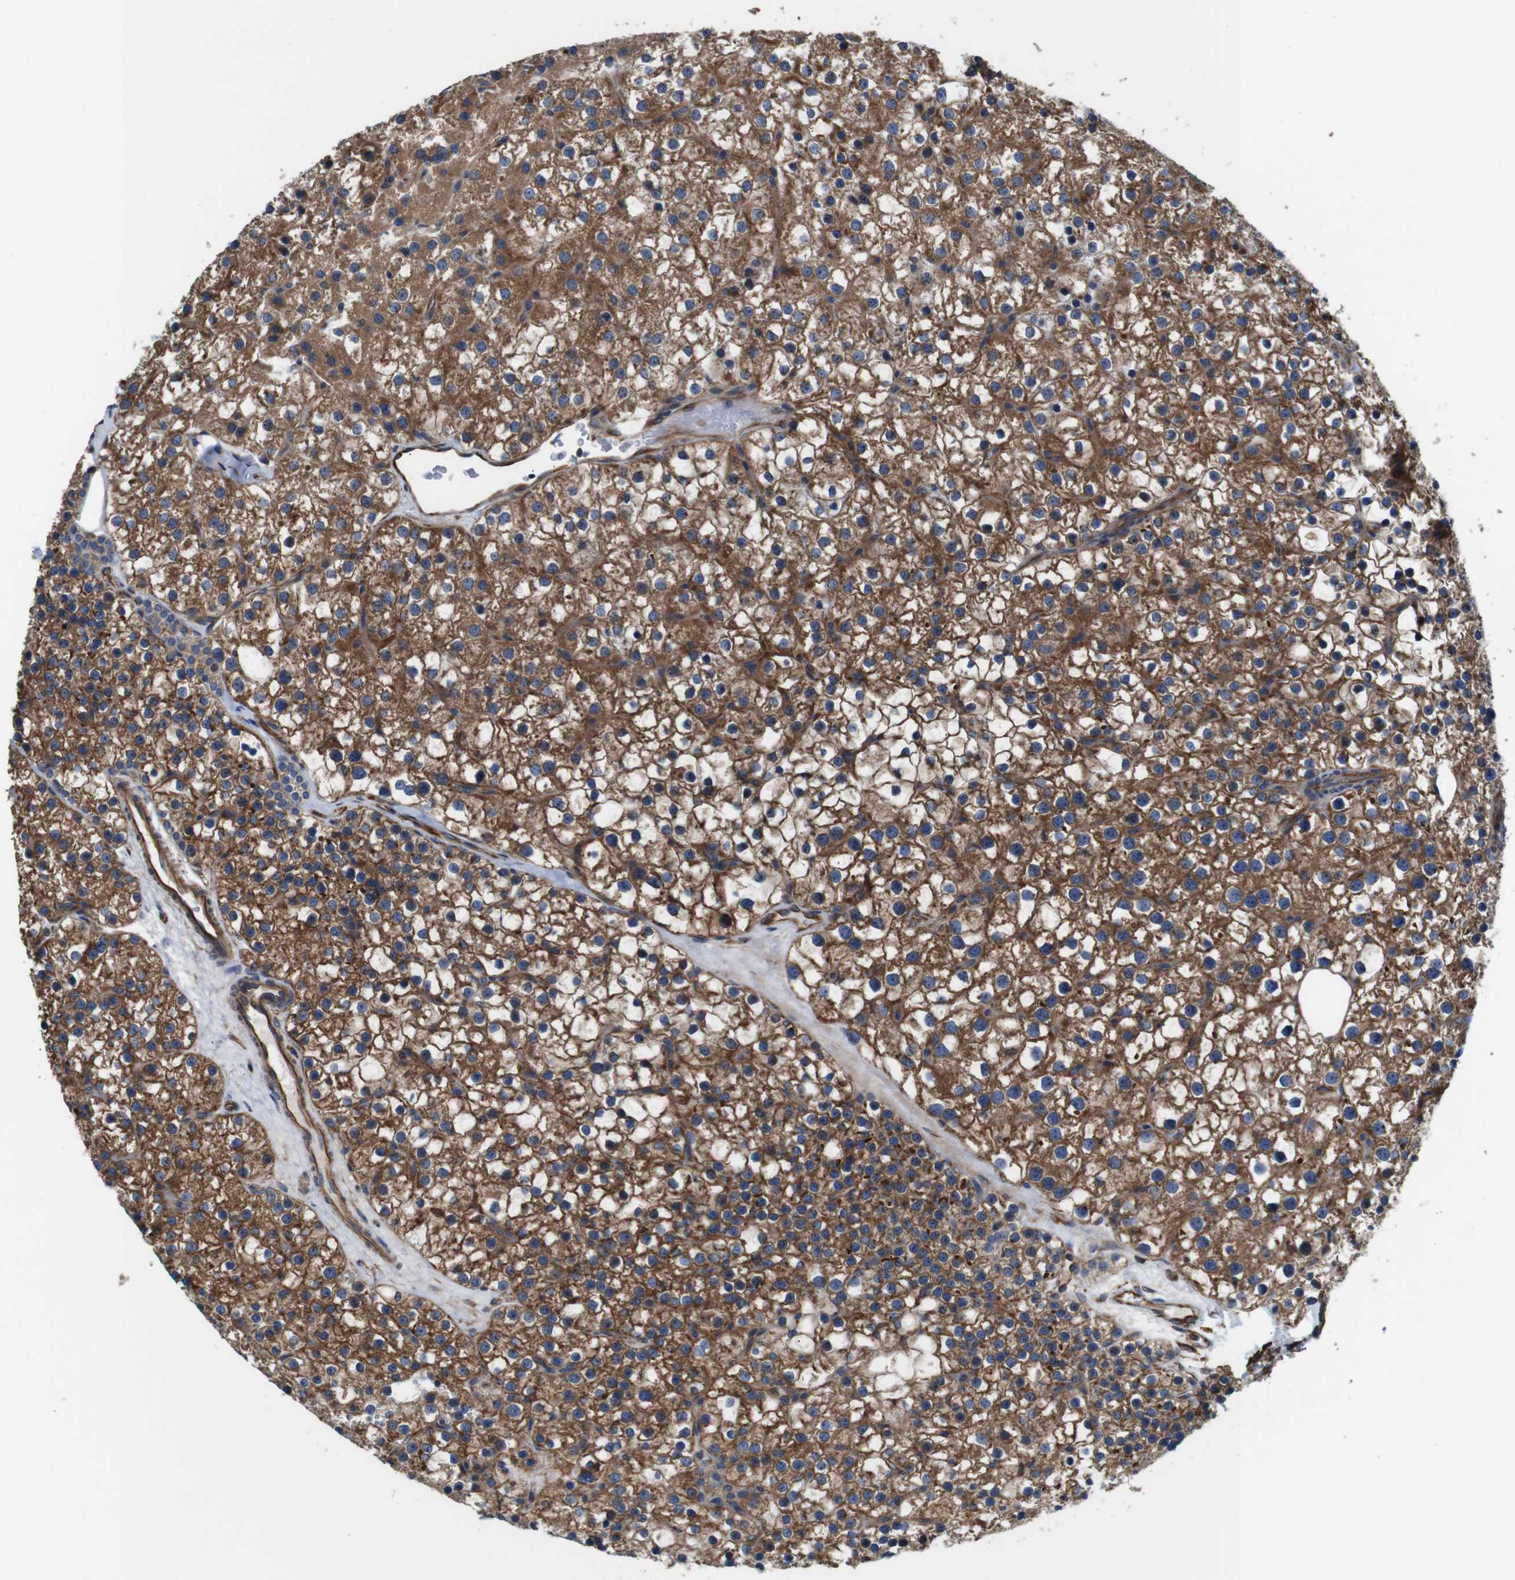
{"staining": {"intensity": "moderate", "quantity": ">75%", "location": "cytoplasmic/membranous"}, "tissue": "parathyroid gland", "cell_type": "Glandular cells", "image_type": "normal", "snomed": [{"axis": "morphology", "description": "Normal tissue, NOS"}, {"axis": "morphology", "description": "Adenoma, NOS"}, {"axis": "topography", "description": "Parathyroid gland"}], "caption": "DAB immunohistochemical staining of benign parathyroid gland demonstrates moderate cytoplasmic/membranous protein staining in about >75% of glandular cells.", "gene": "POMK", "patient": {"sex": "female", "age": 70}}